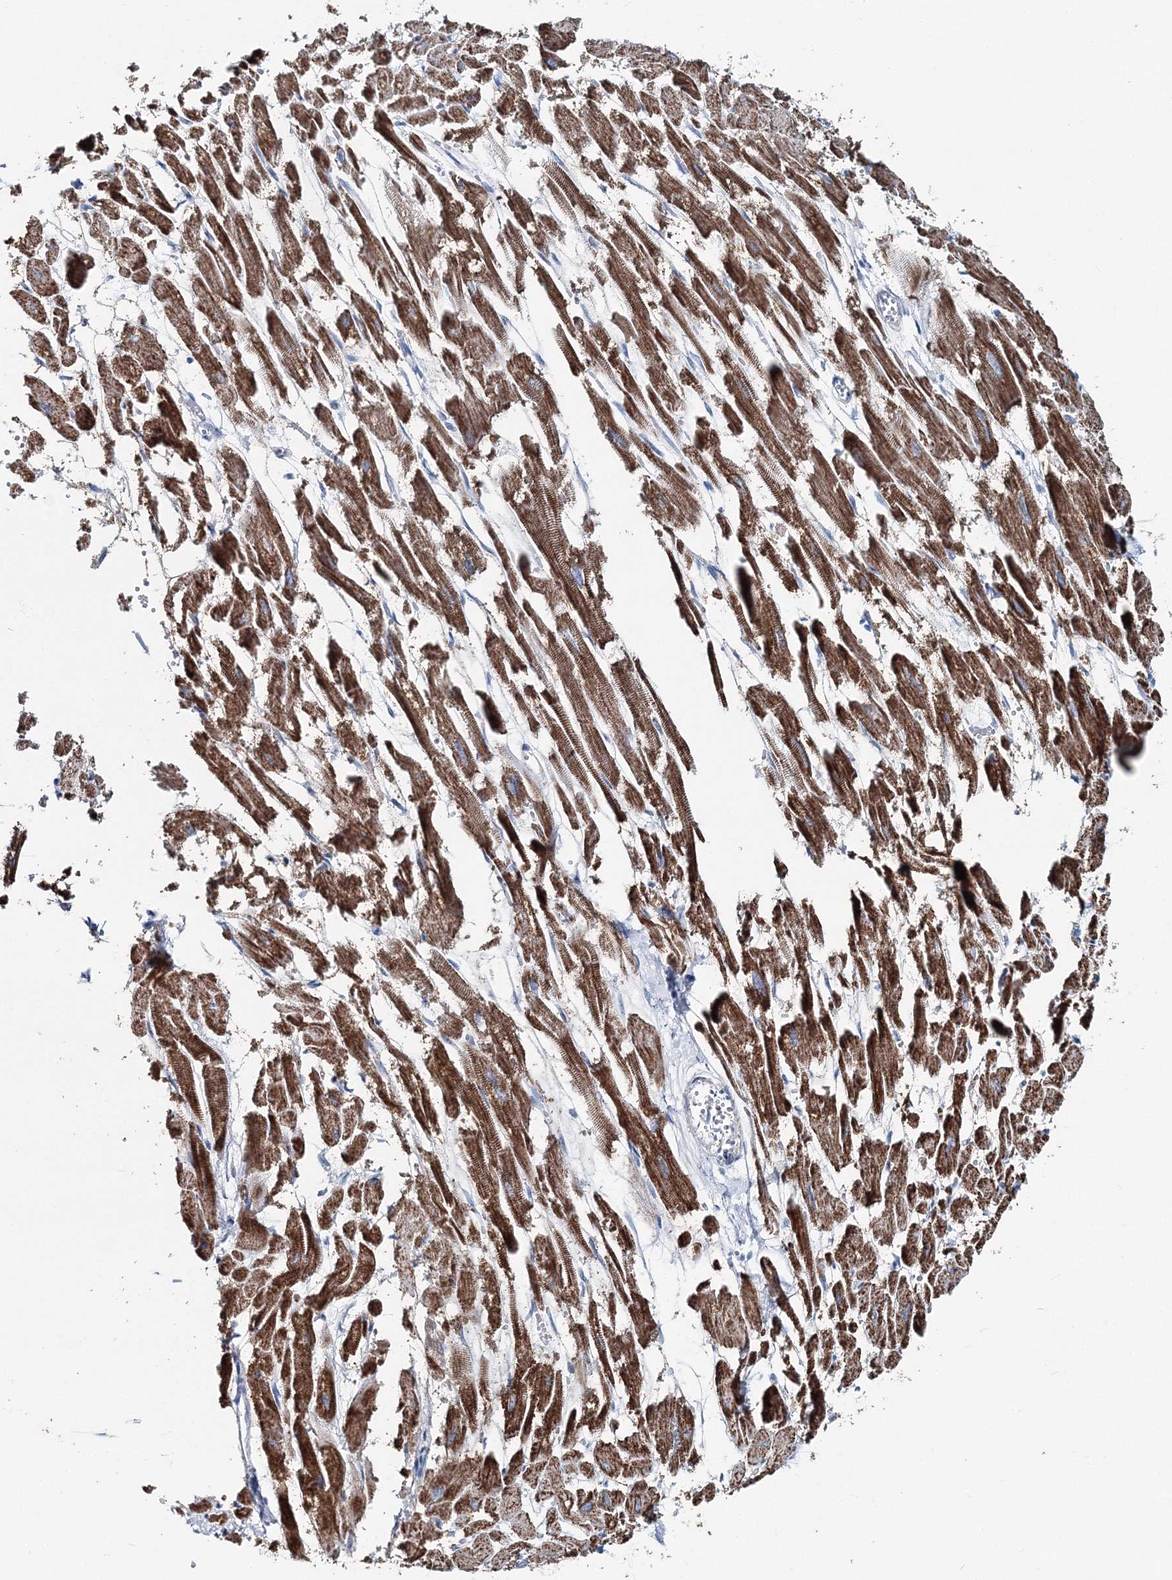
{"staining": {"intensity": "strong", "quantity": ">75%", "location": "cytoplasmic/membranous"}, "tissue": "heart muscle", "cell_type": "Cardiomyocytes", "image_type": "normal", "snomed": [{"axis": "morphology", "description": "Normal tissue, NOS"}, {"axis": "topography", "description": "Heart"}], "caption": "Brown immunohistochemical staining in unremarkable heart muscle exhibits strong cytoplasmic/membranous staining in approximately >75% of cardiomyocytes. (brown staining indicates protein expression, while blue staining denotes nuclei).", "gene": "GABARAPL2", "patient": {"sex": "male", "age": 54}}